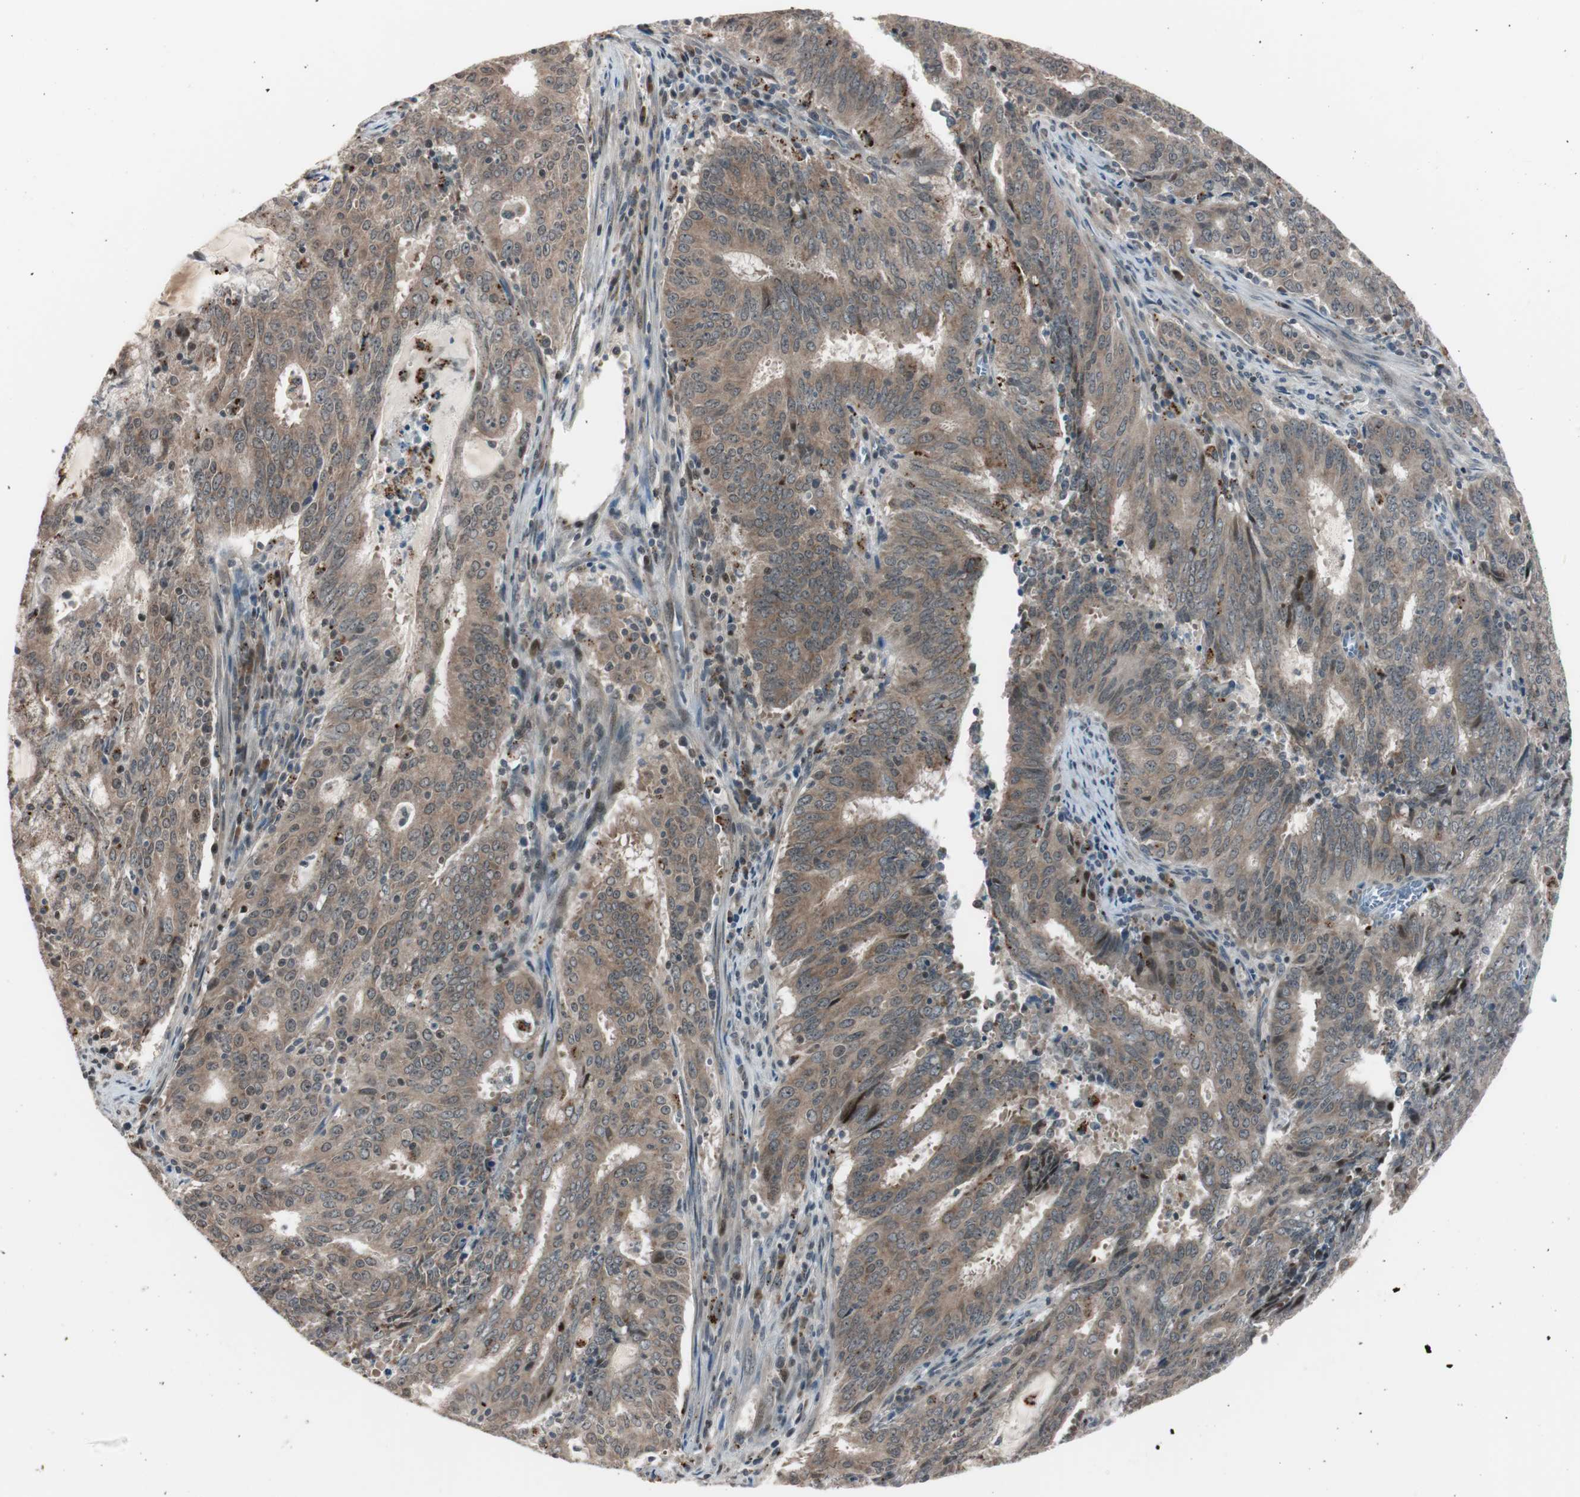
{"staining": {"intensity": "weak", "quantity": ">75%", "location": "cytoplasmic/membranous"}, "tissue": "cervical cancer", "cell_type": "Tumor cells", "image_type": "cancer", "snomed": [{"axis": "morphology", "description": "Adenocarcinoma, NOS"}, {"axis": "topography", "description": "Cervix"}], "caption": "Human cervical adenocarcinoma stained with a brown dye exhibits weak cytoplasmic/membranous positive positivity in approximately >75% of tumor cells.", "gene": "BOLA1", "patient": {"sex": "female", "age": 44}}